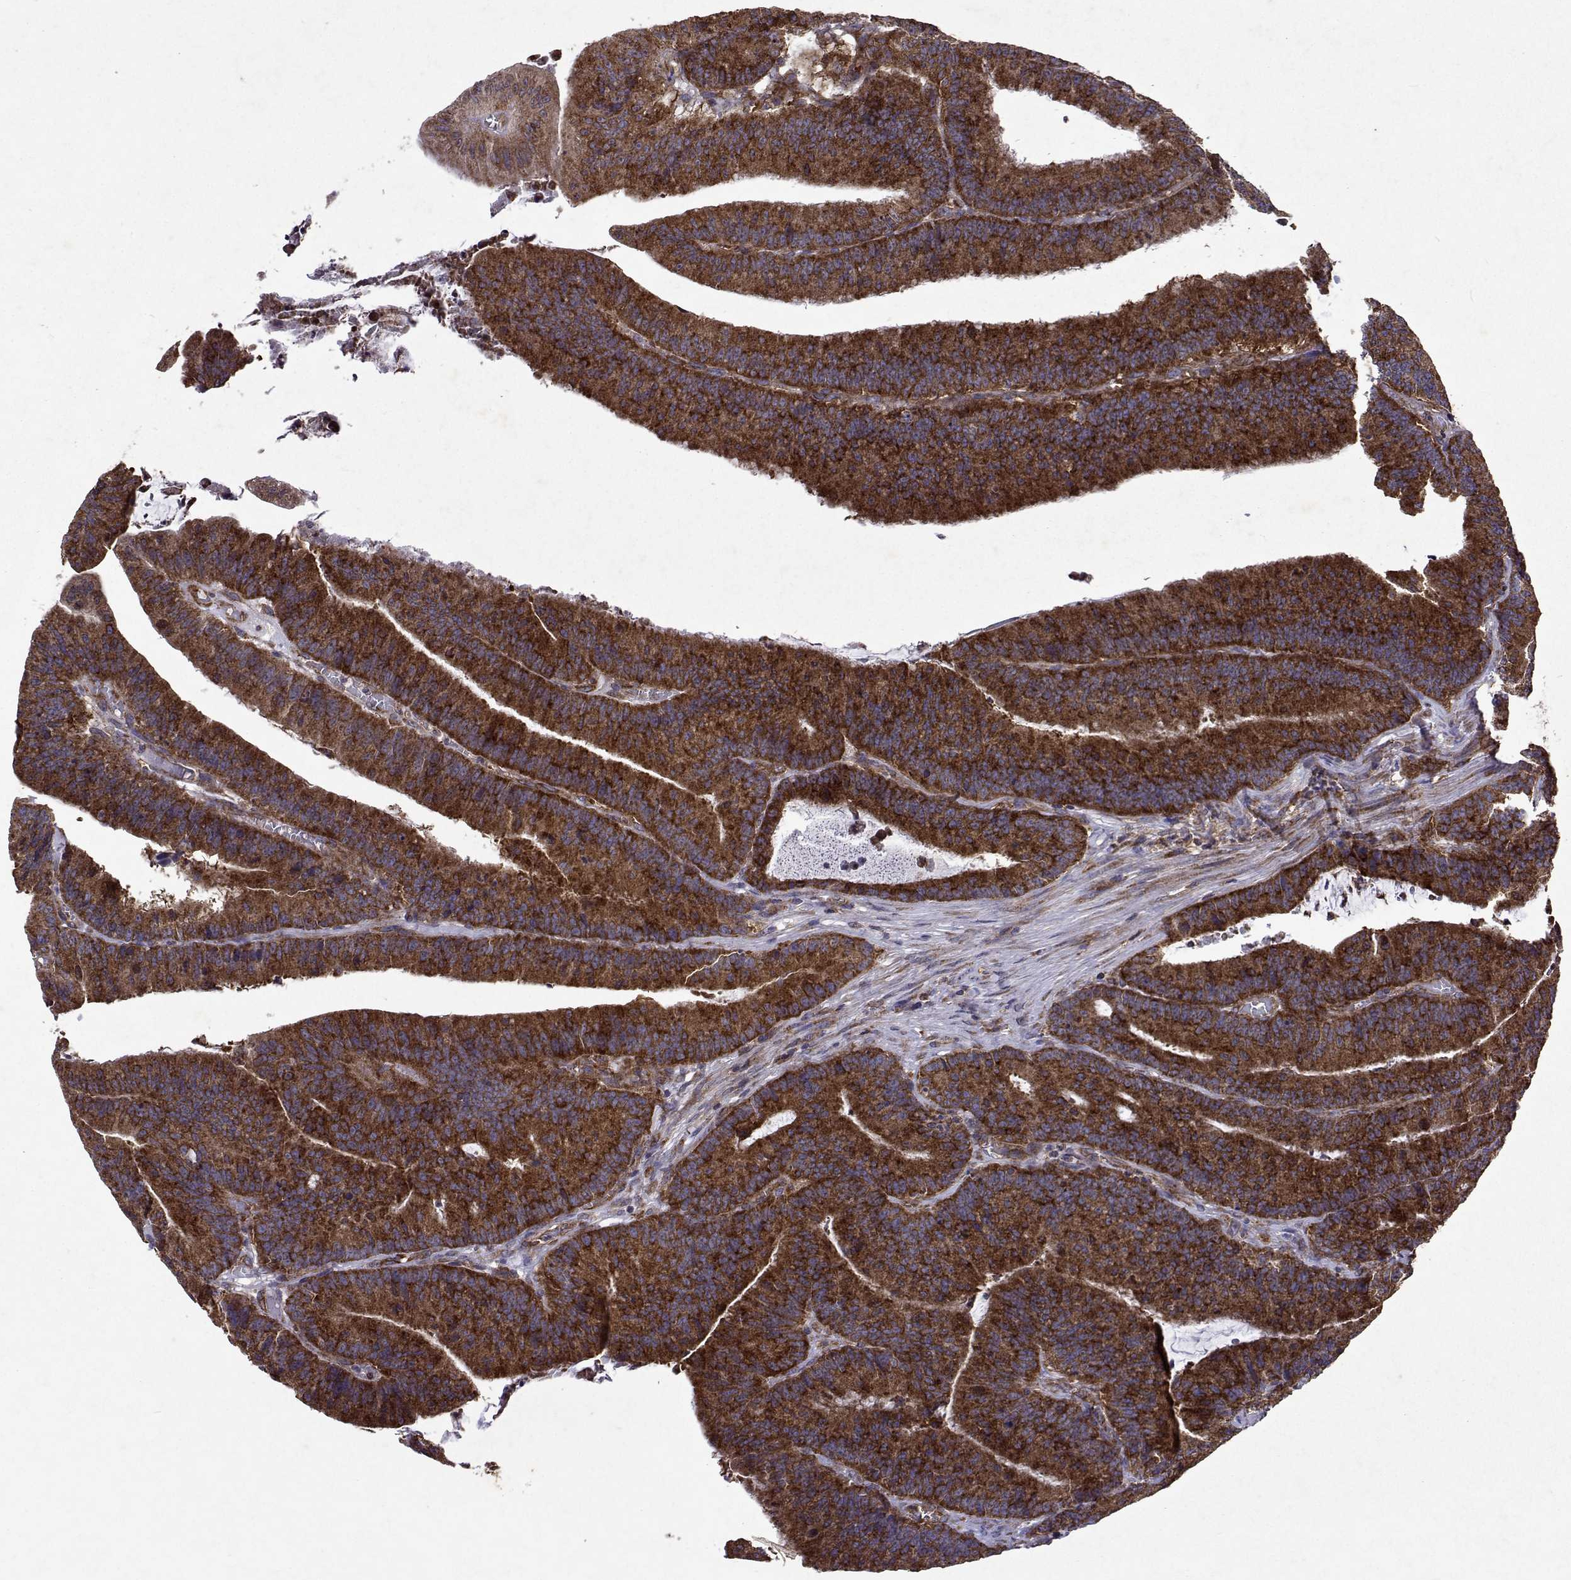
{"staining": {"intensity": "strong", "quantity": ">75%", "location": "cytoplasmic/membranous"}, "tissue": "colorectal cancer", "cell_type": "Tumor cells", "image_type": "cancer", "snomed": [{"axis": "morphology", "description": "Adenocarcinoma, NOS"}, {"axis": "topography", "description": "Colon"}], "caption": "There is high levels of strong cytoplasmic/membranous expression in tumor cells of adenocarcinoma (colorectal), as demonstrated by immunohistochemical staining (brown color).", "gene": "TARBP2", "patient": {"sex": "female", "age": 78}}